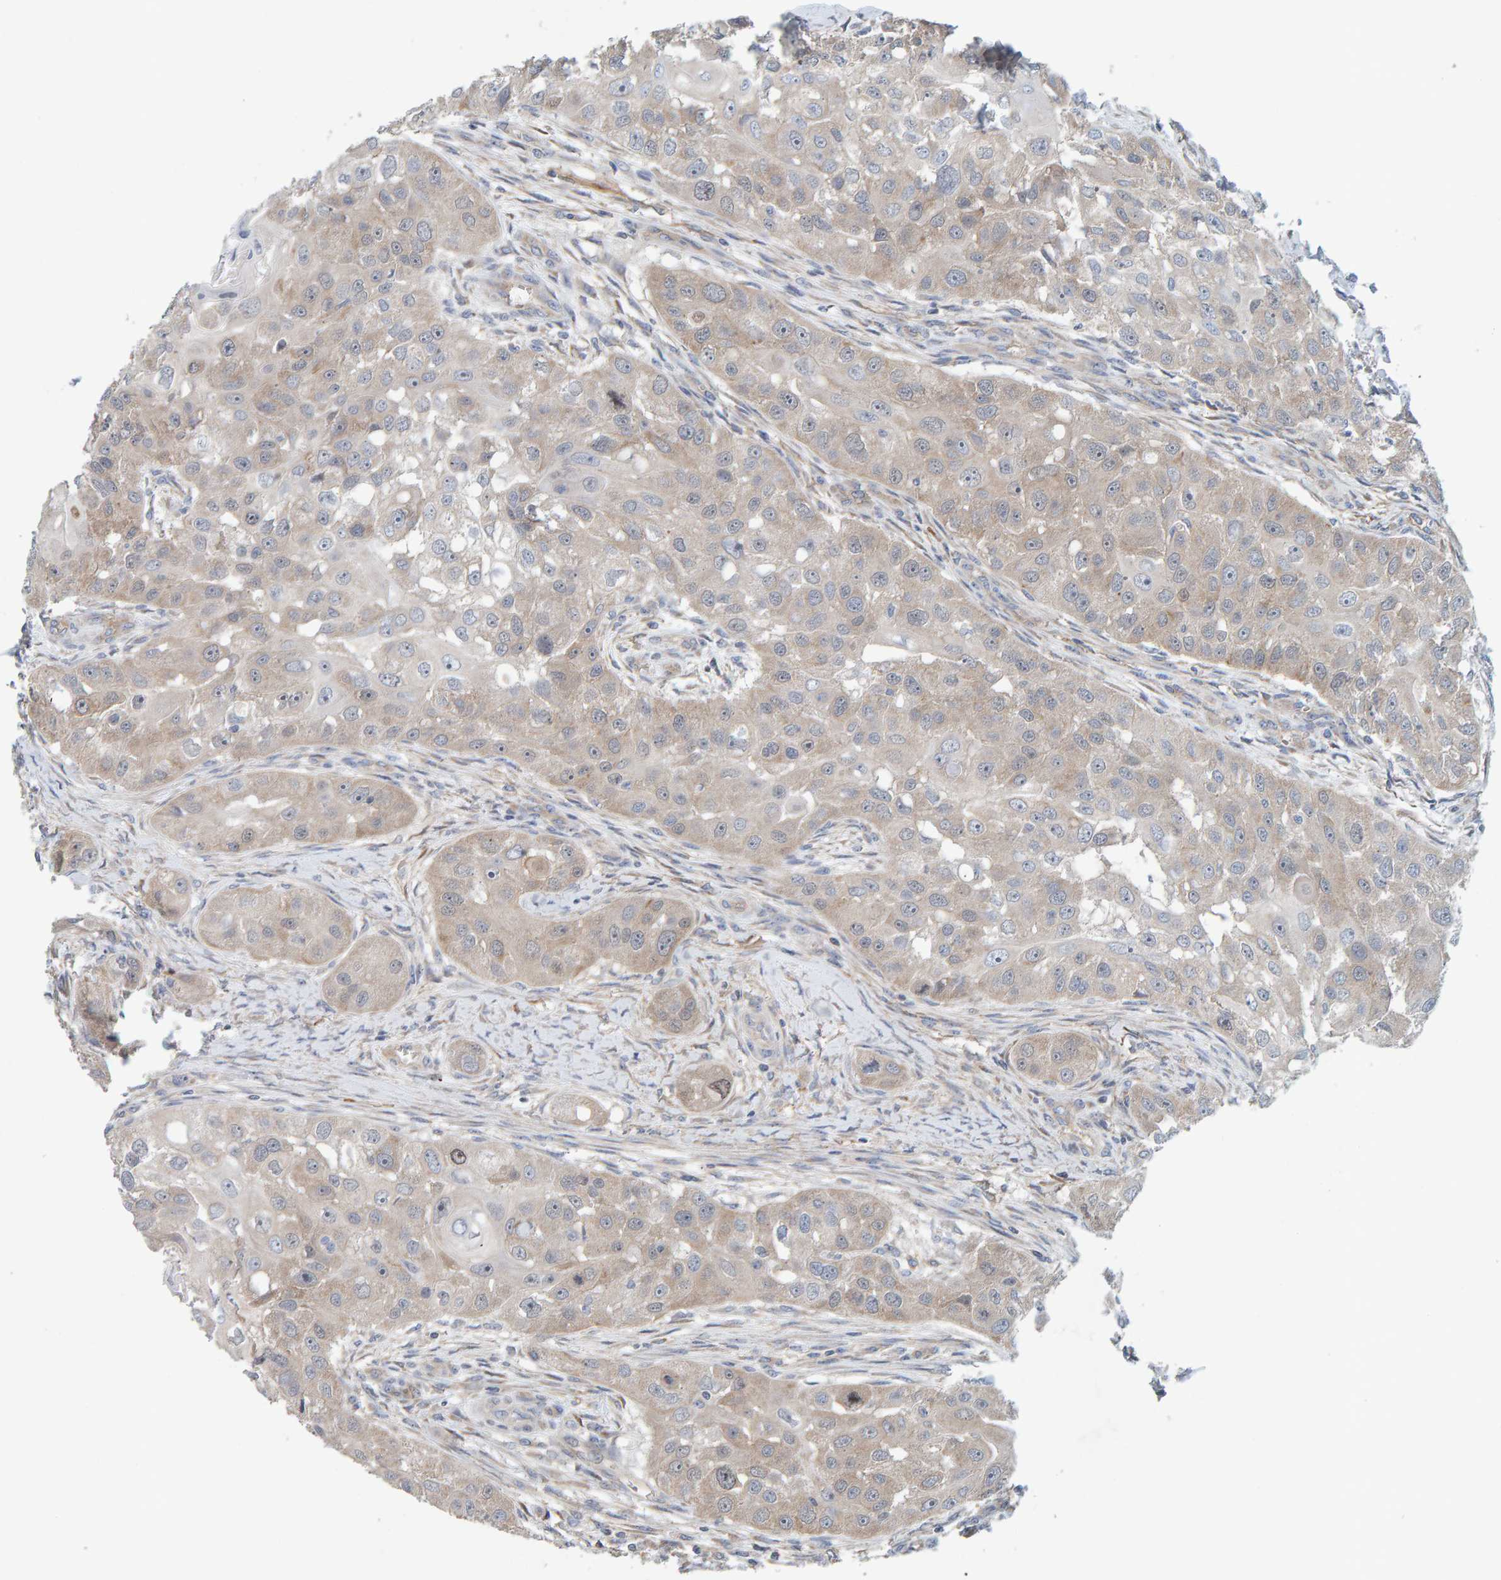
{"staining": {"intensity": "weak", "quantity": ">75%", "location": "cytoplasmic/membranous"}, "tissue": "head and neck cancer", "cell_type": "Tumor cells", "image_type": "cancer", "snomed": [{"axis": "morphology", "description": "Normal tissue, NOS"}, {"axis": "morphology", "description": "Squamous cell carcinoma, NOS"}, {"axis": "topography", "description": "Skeletal muscle"}, {"axis": "topography", "description": "Head-Neck"}], "caption": "High-power microscopy captured an IHC histopathology image of head and neck cancer, revealing weak cytoplasmic/membranous expression in approximately >75% of tumor cells.", "gene": "RGP1", "patient": {"sex": "male", "age": 51}}